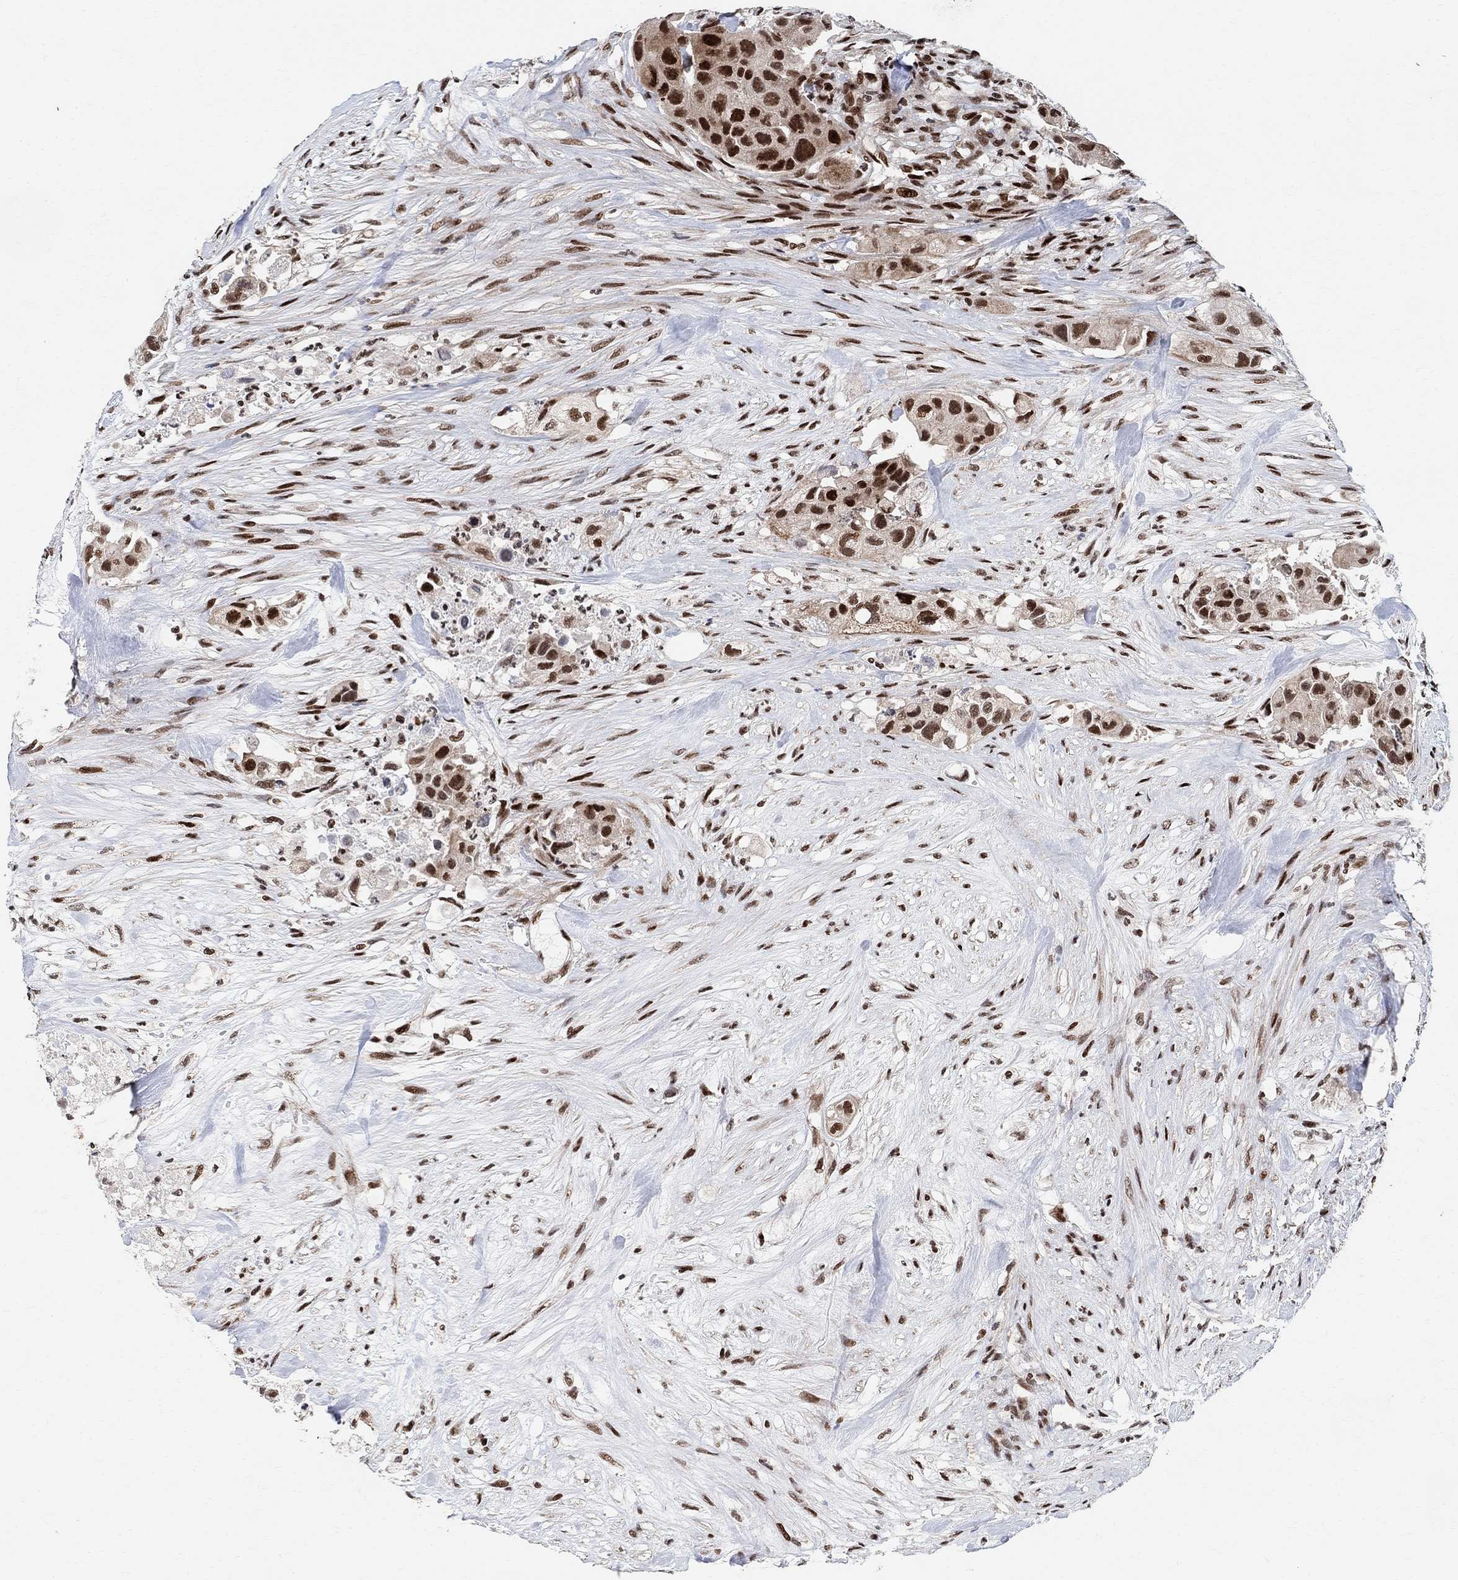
{"staining": {"intensity": "strong", "quantity": ">75%", "location": "nuclear"}, "tissue": "urothelial cancer", "cell_type": "Tumor cells", "image_type": "cancer", "snomed": [{"axis": "morphology", "description": "Urothelial carcinoma, High grade"}, {"axis": "topography", "description": "Urinary bladder"}], "caption": "High-grade urothelial carcinoma was stained to show a protein in brown. There is high levels of strong nuclear positivity in about >75% of tumor cells. The protein is shown in brown color, while the nuclei are stained blue.", "gene": "E4F1", "patient": {"sex": "female", "age": 73}}